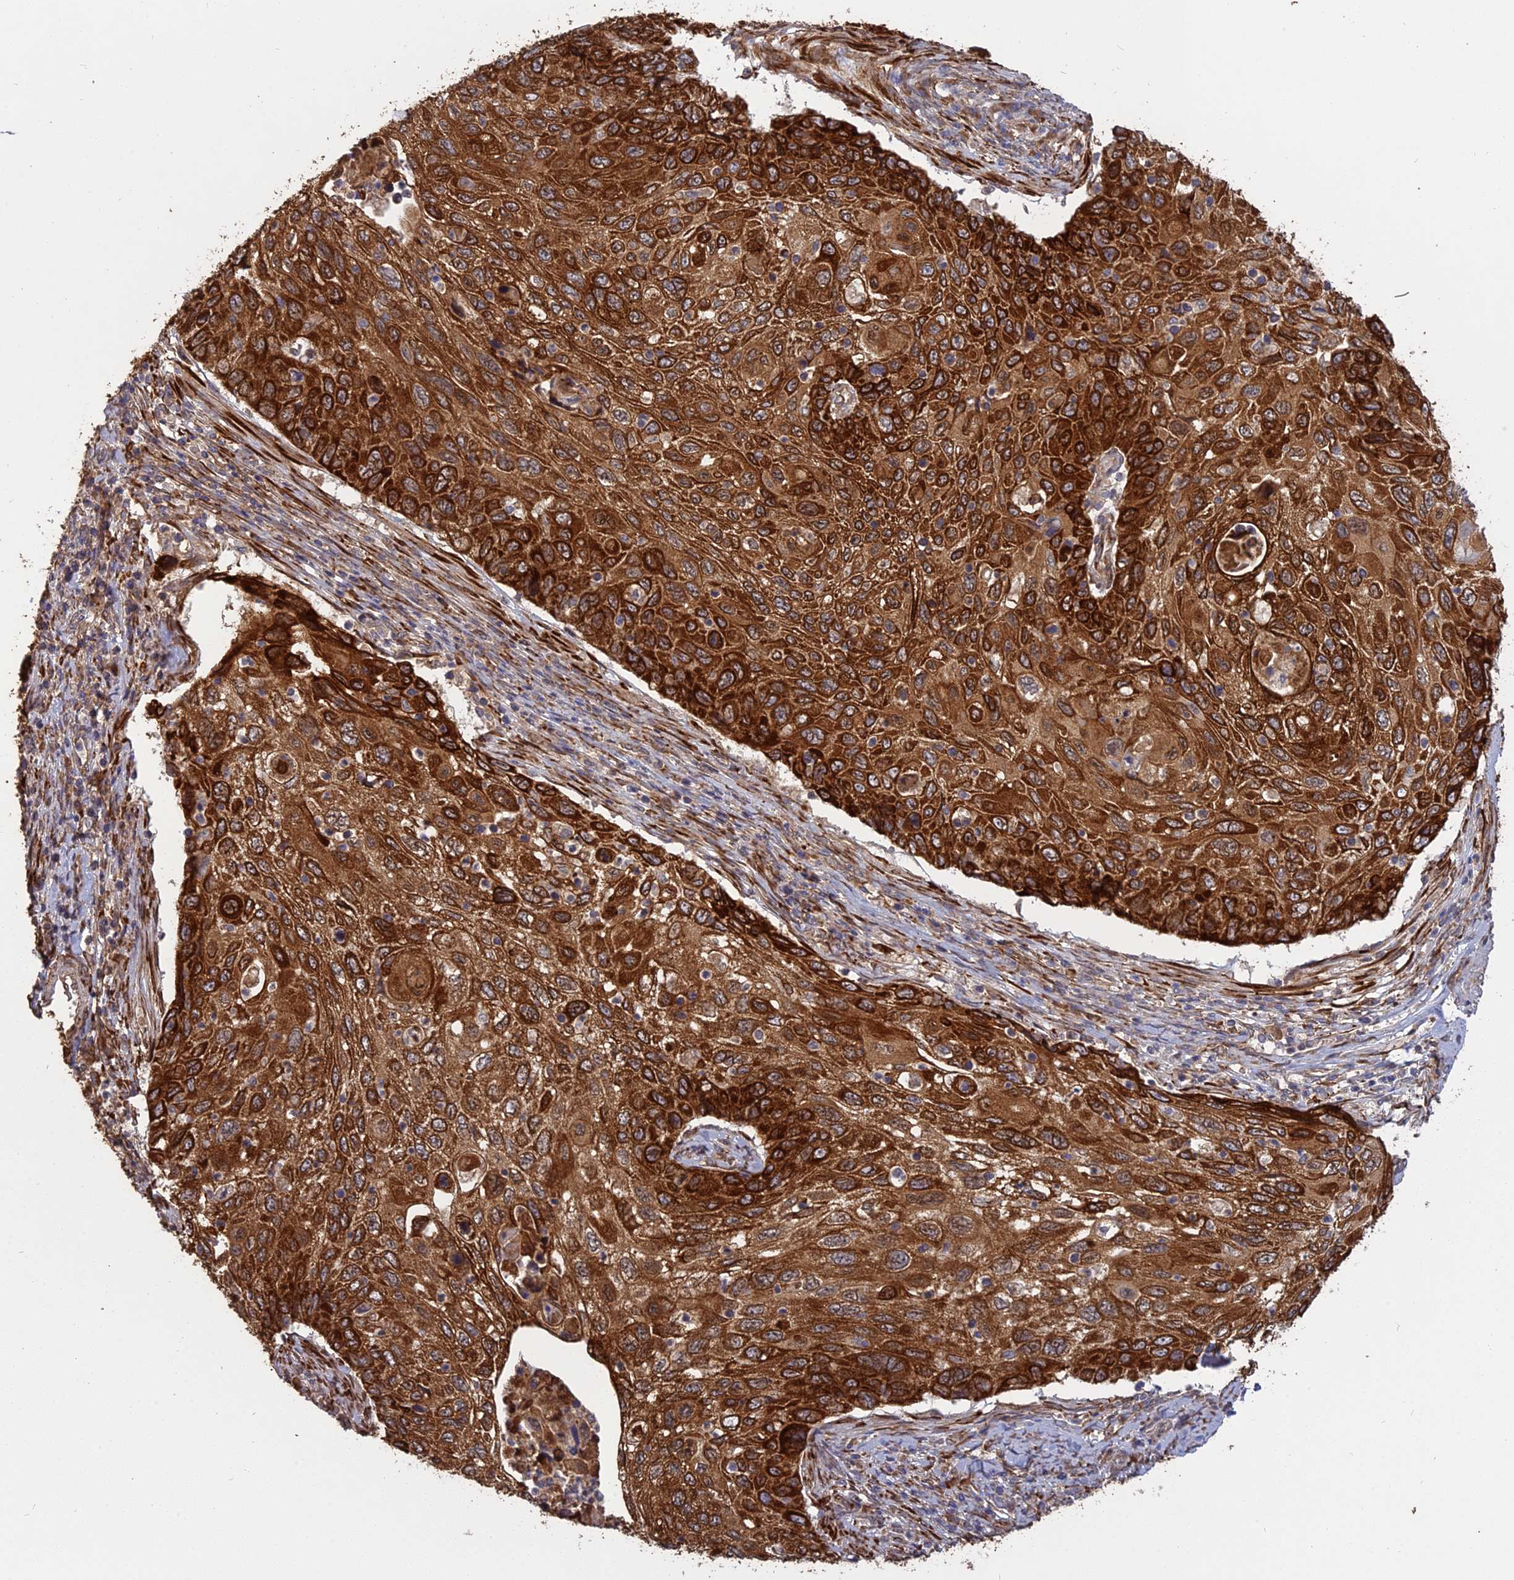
{"staining": {"intensity": "strong", "quantity": ">75%", "location": "cytoplasmic/membranous"}, "tissue": "cervical cancer", "cell_type": "Tumor cells", "image_type": "cancer", "snomed": [{"axis": "morphology", "description": "Squamous cell carcinoma, NOS"}, {"axis": "topography", "description": "Cervix"}], "caption": "Squamous cell carcinoma (cervical) was stained to show a protein in brown. There is high levels of strong cytoplasmic/membranous positivity in about >75% of tumor cells.", "gene": "PPIC", "patient": {"sex": "female", "age": 70}}